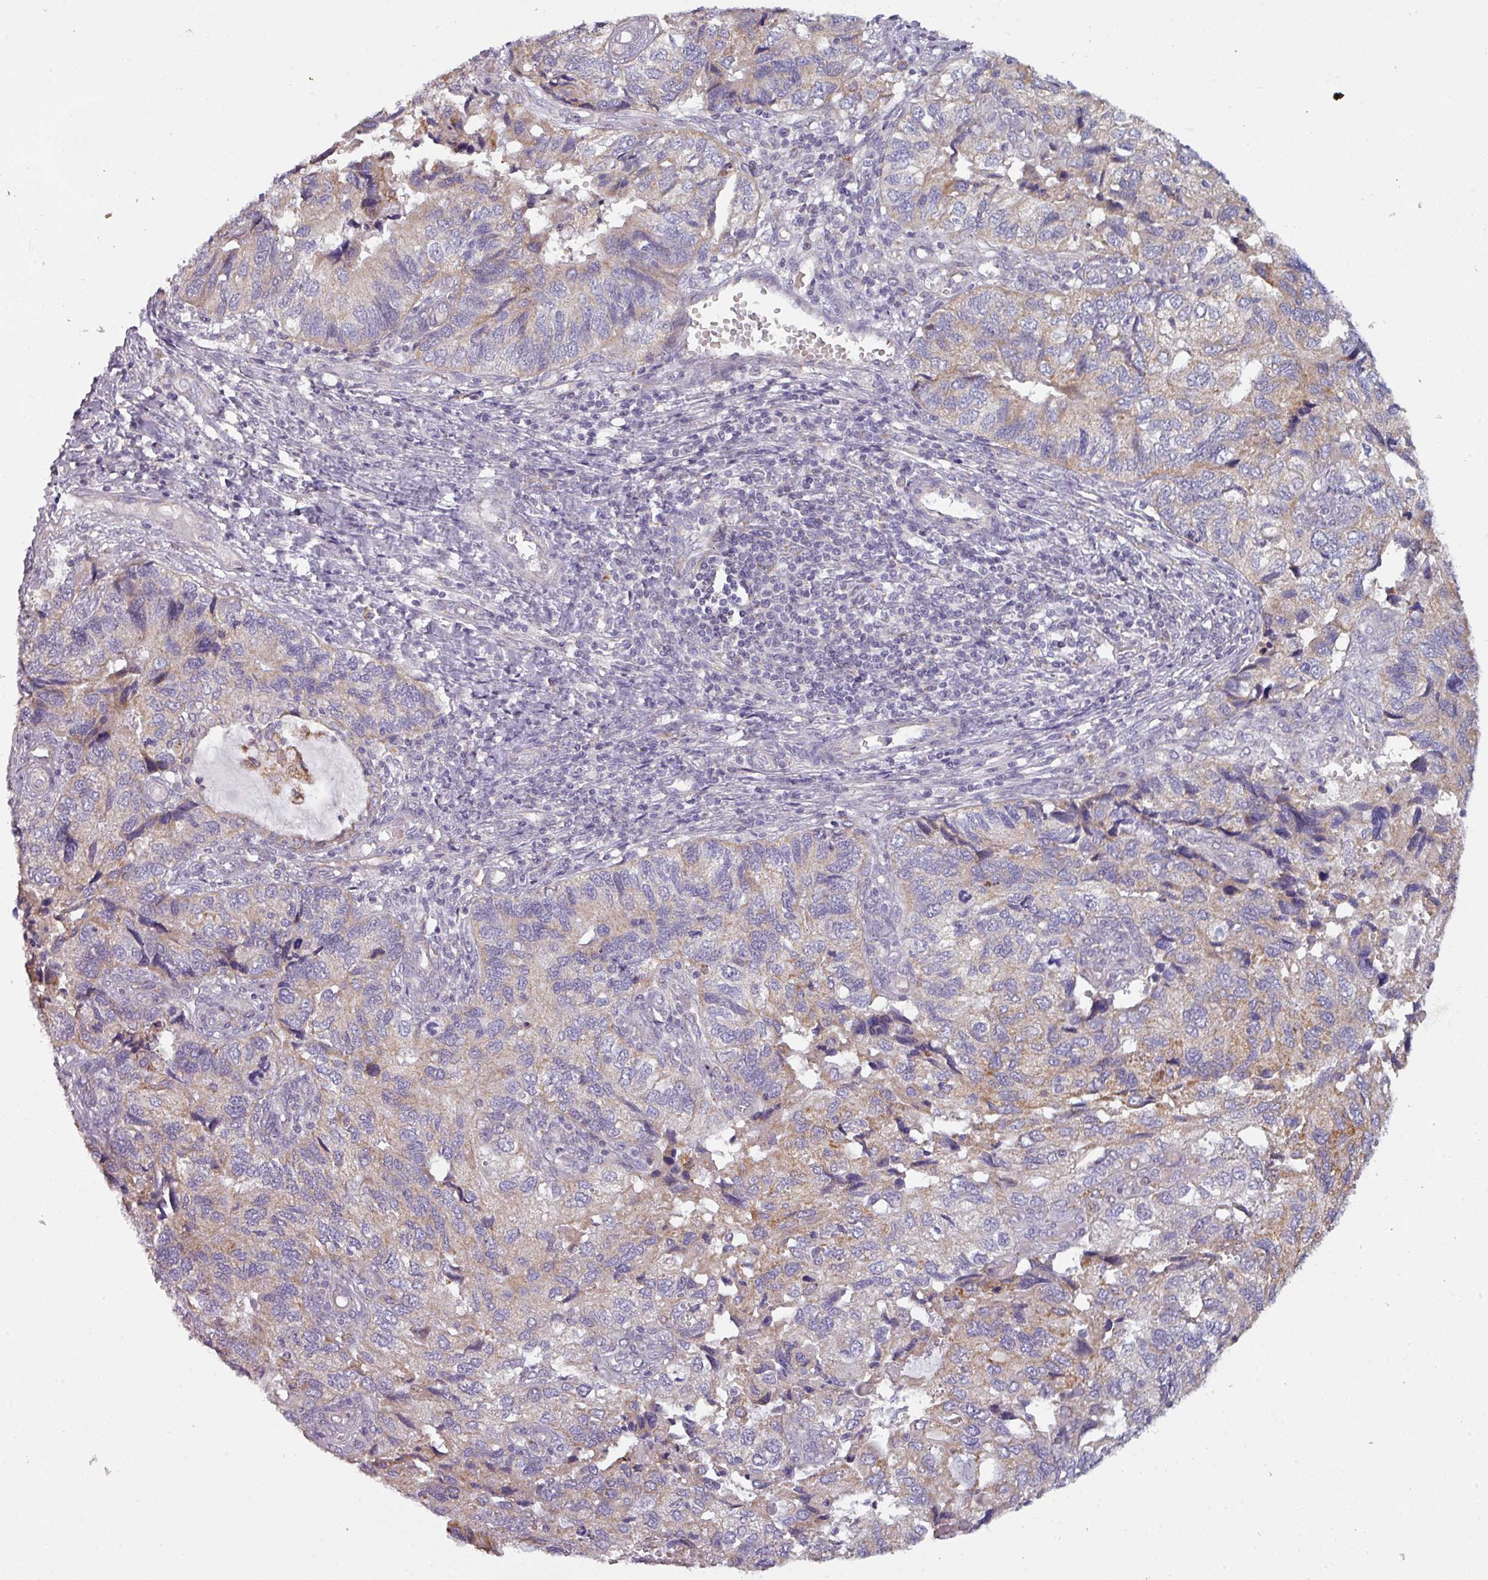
{"staining": {"intensity": "weak", "quantity": "25%-75%", "location": "cytoplasmic/membranous"}, "tissue": "endometrial cancer", "cell_type": "Tumor cells", "image_type": "cancer", "snomed": [{"axis": "morphology", "description": "Carcinoma, NOS"}, {"axis": "topography", "description": "Uterus"}], "caption": "The photomicrograph displays a brown stain indicating the presence of a protein in the cytoplasmic/membranous of tumor cells in endometrial carcinoma.", "gene": "C2orf68", "patient": {"sex": "female", "age": 76}}